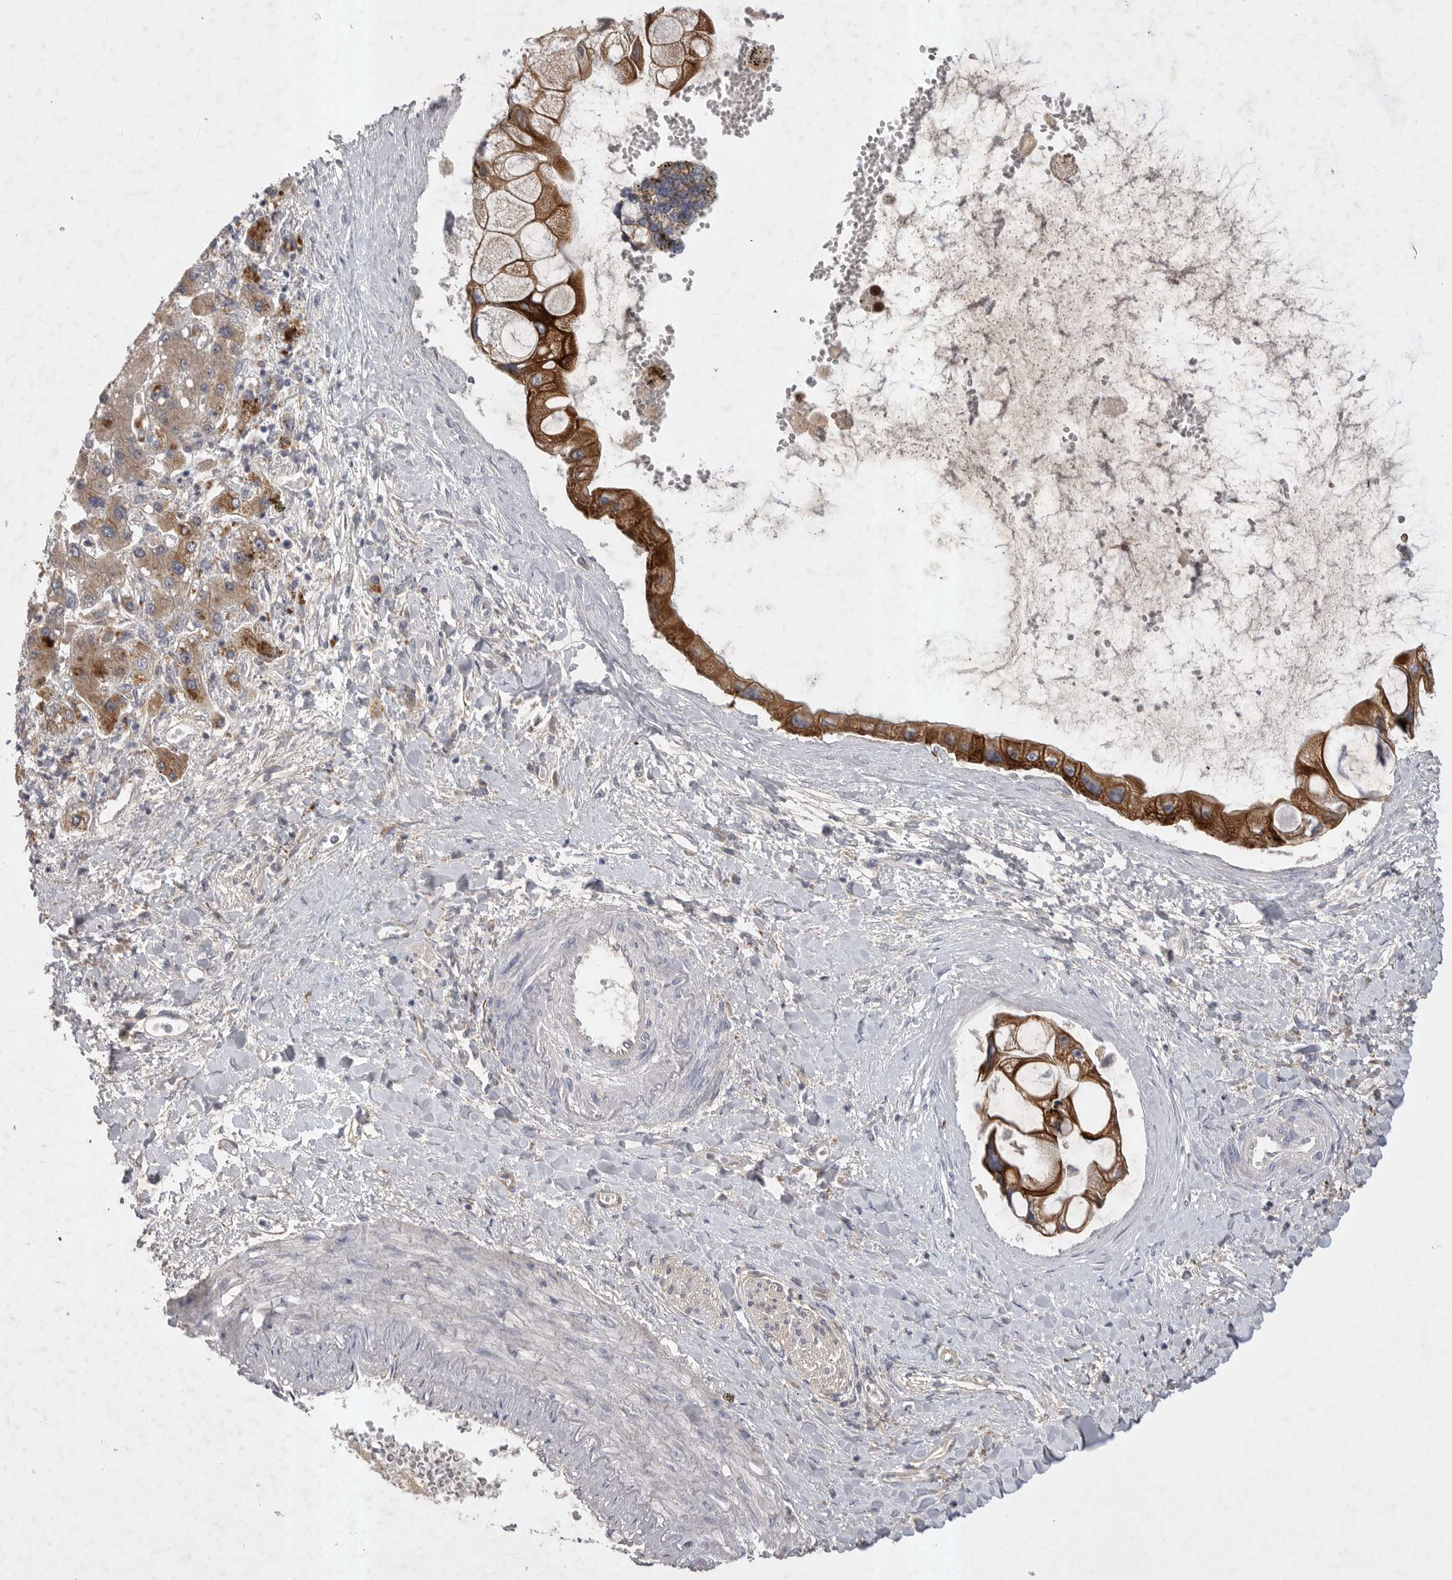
{"staining": {"intensity": "strong", "quantity": ">75%", "location": "cytoplasmic/membranous"}, "tissue": "liver cancer", "cell_type": "Tumor cells", "image_type": "cancer", "snomed": [{"axis": "morphology", "description": "Cholangiocarcinoma"}, {"axis": "topography", "description": "Liver"}], "caption": "A brown stain shows strong cytoplasmic/membranous expression of a protein in human liver cholangiocarcinoma tumor cells. The staining was performed using DAB (3,3'-diaminobenzidine) to visualize the protein expression in brown, while the nuclei were stained in blue with hematoxylin (Magnification: 20x).", "gene": "DHDDS", "patient": {"sex": "male", "age": 50}}